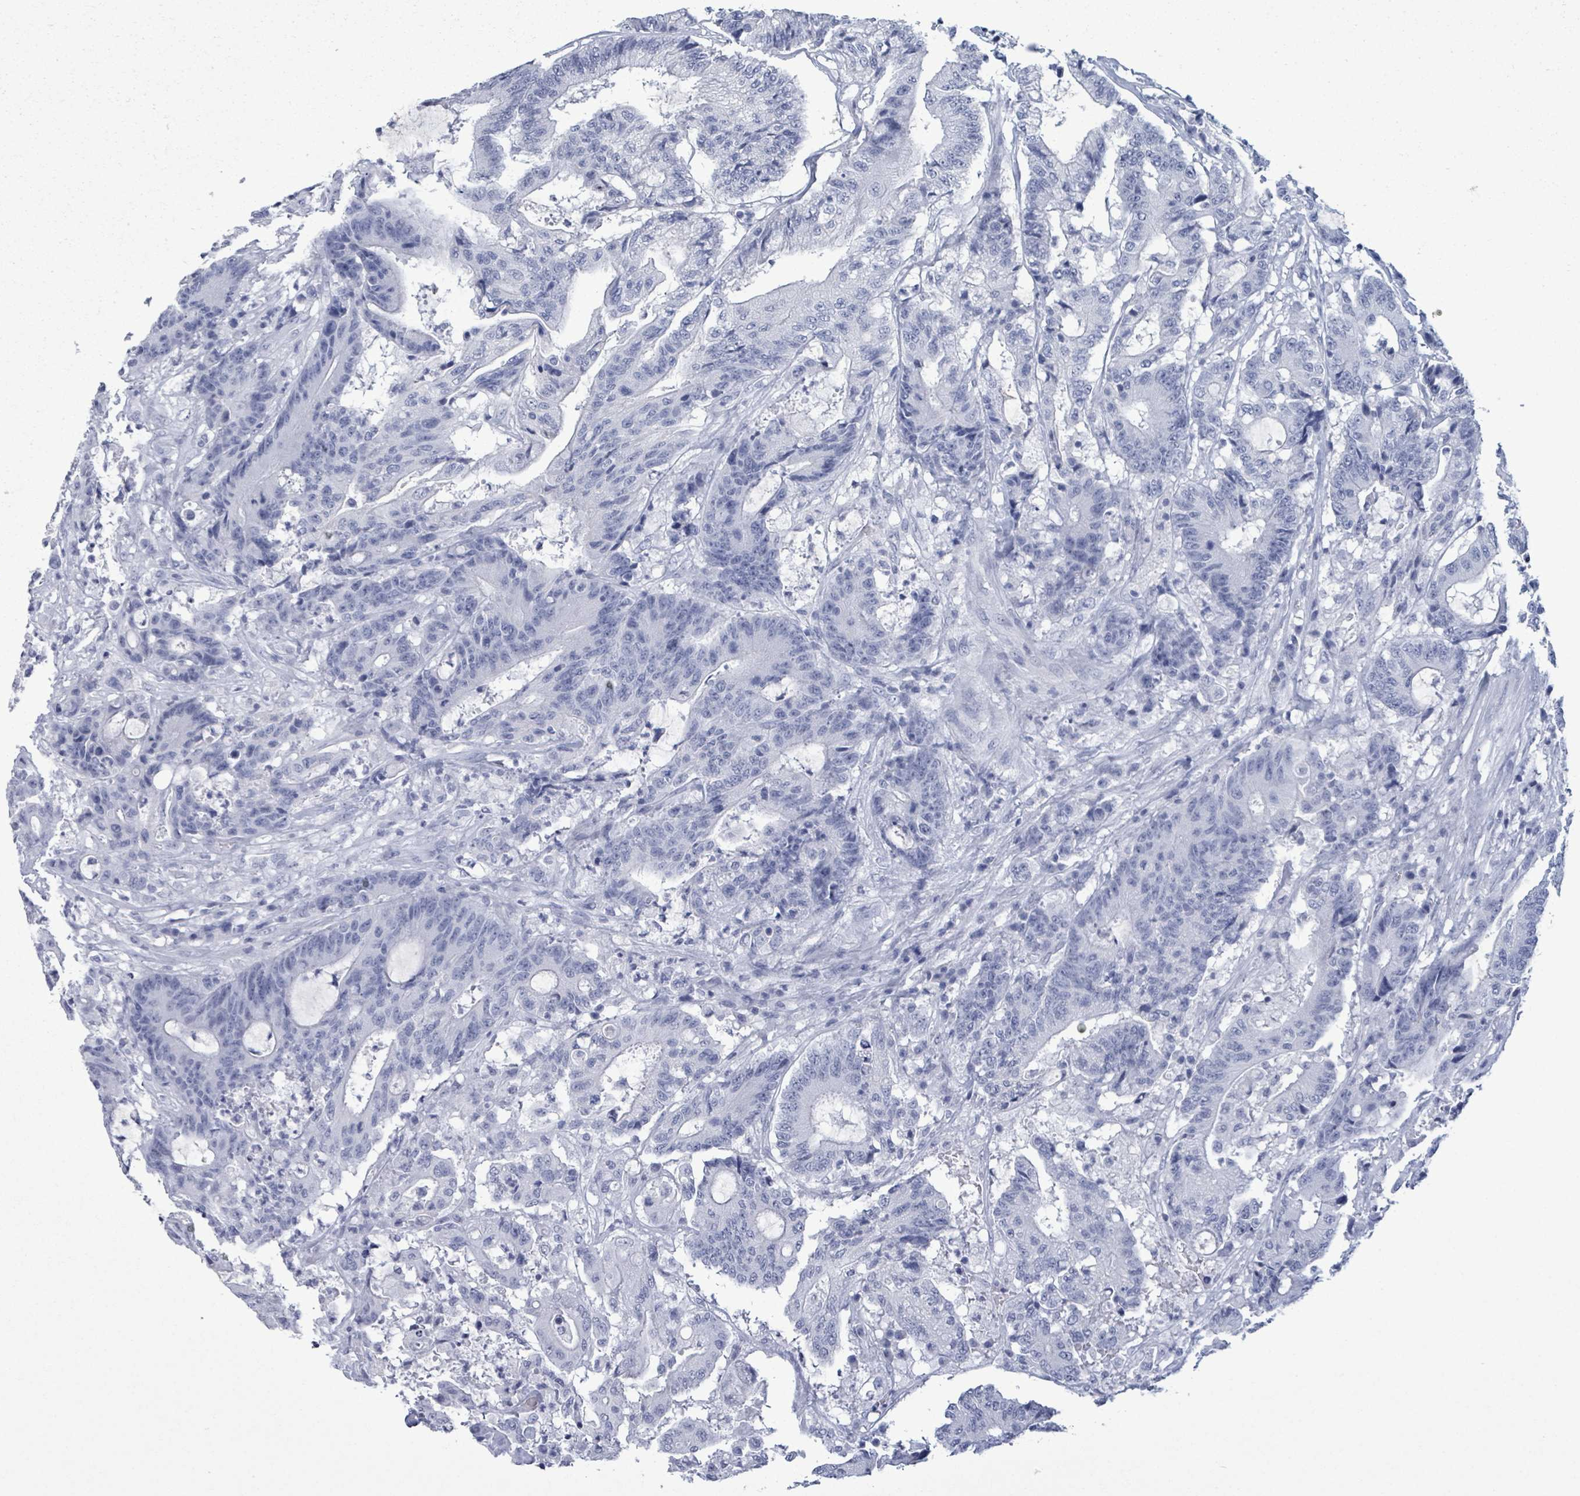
{"staining": {"intensity": "negative", "quantity": "none", "location": "none"}, "tissue": "colorectal cancer", "cell_type": "Tumor cells", "image_type": "cancer", "snomed": [{"axis": "morphology", "description": "Adenocarcinoma, NOS"}, {"axis": "topography", "description": "Colon"}], "caption": "Tumor cells show no significant positivity in colorectal cancer.", "gene": "NKX2-1", "patient": {"sex": "female", "age": 84}}